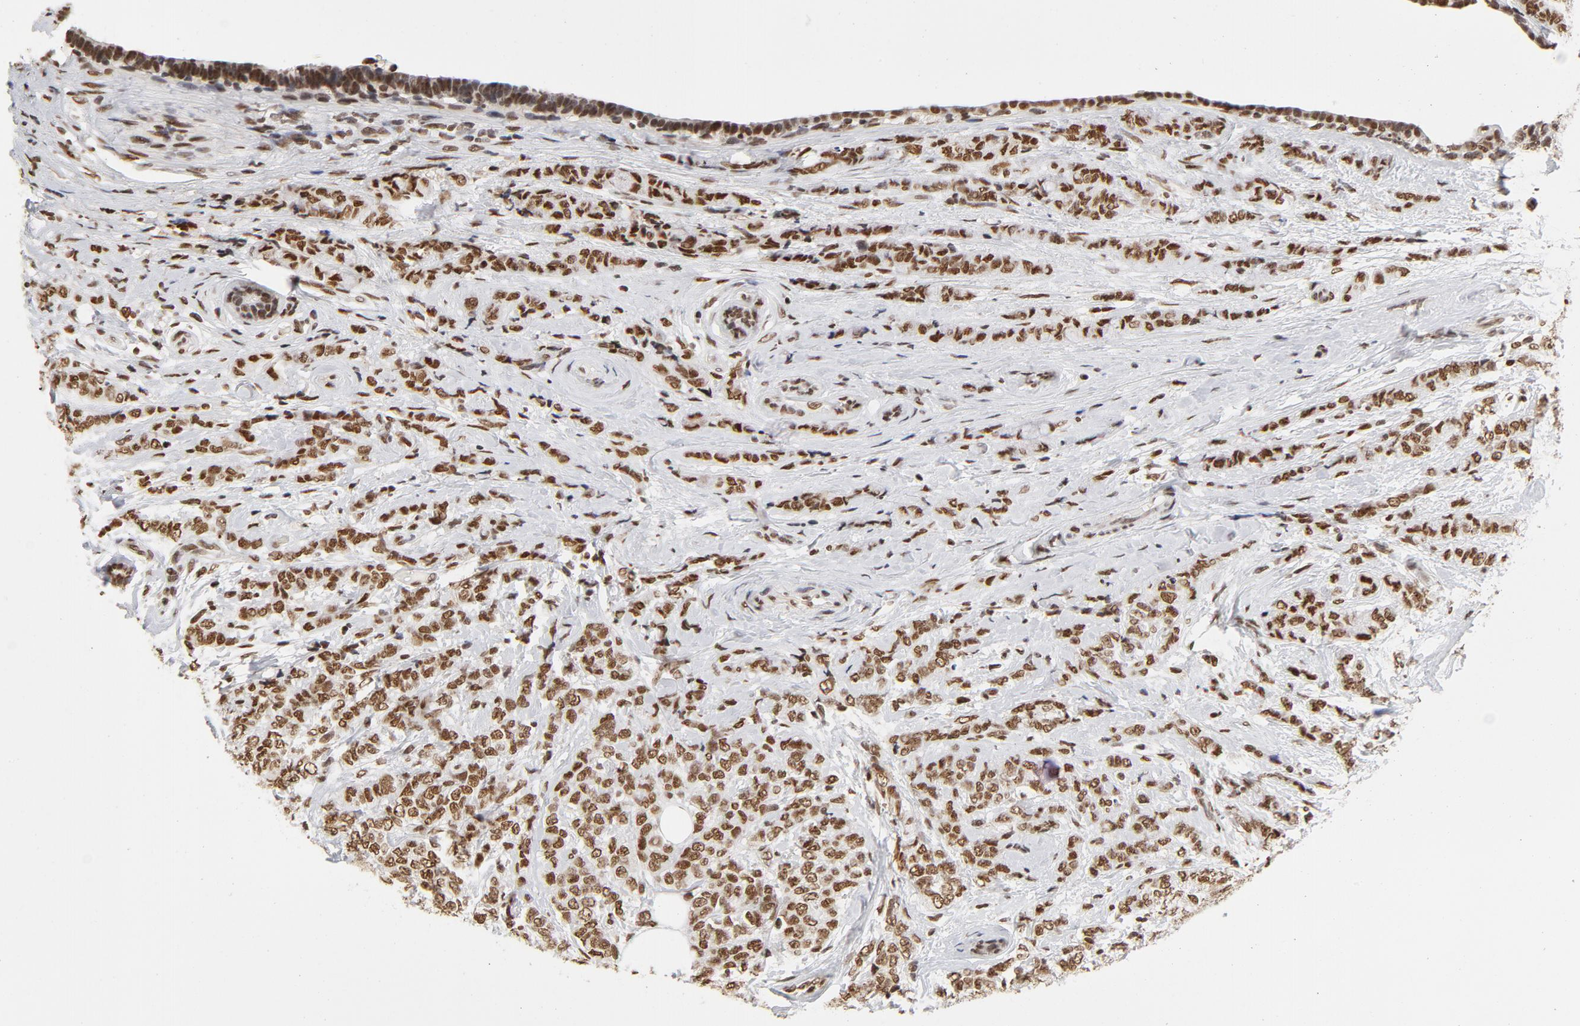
{"staining": {"intensity": "moderate", "quantity": ">75%", "location": "nuclear"}, "tissue": "breast cancer", "cell_type": "Tumor cells", "image_type": "cancer", "snomed": [{"axis": "morphology", "description": "Lobular carcinoma"}, {"axis": "topography", "description": "Breast"}], "caption": "Immunohistochemical staining of breast lobular carcinoma shows medium levels of moderate nuclear protein staining in about >75% of tumor cells. The staining was performed using DAB, with brown indicating positive protein expression. Nuclei are stained blue with hematoxylin.", "gene": "TP53BP1", "patient": {"sex": "female", "age": 60}}